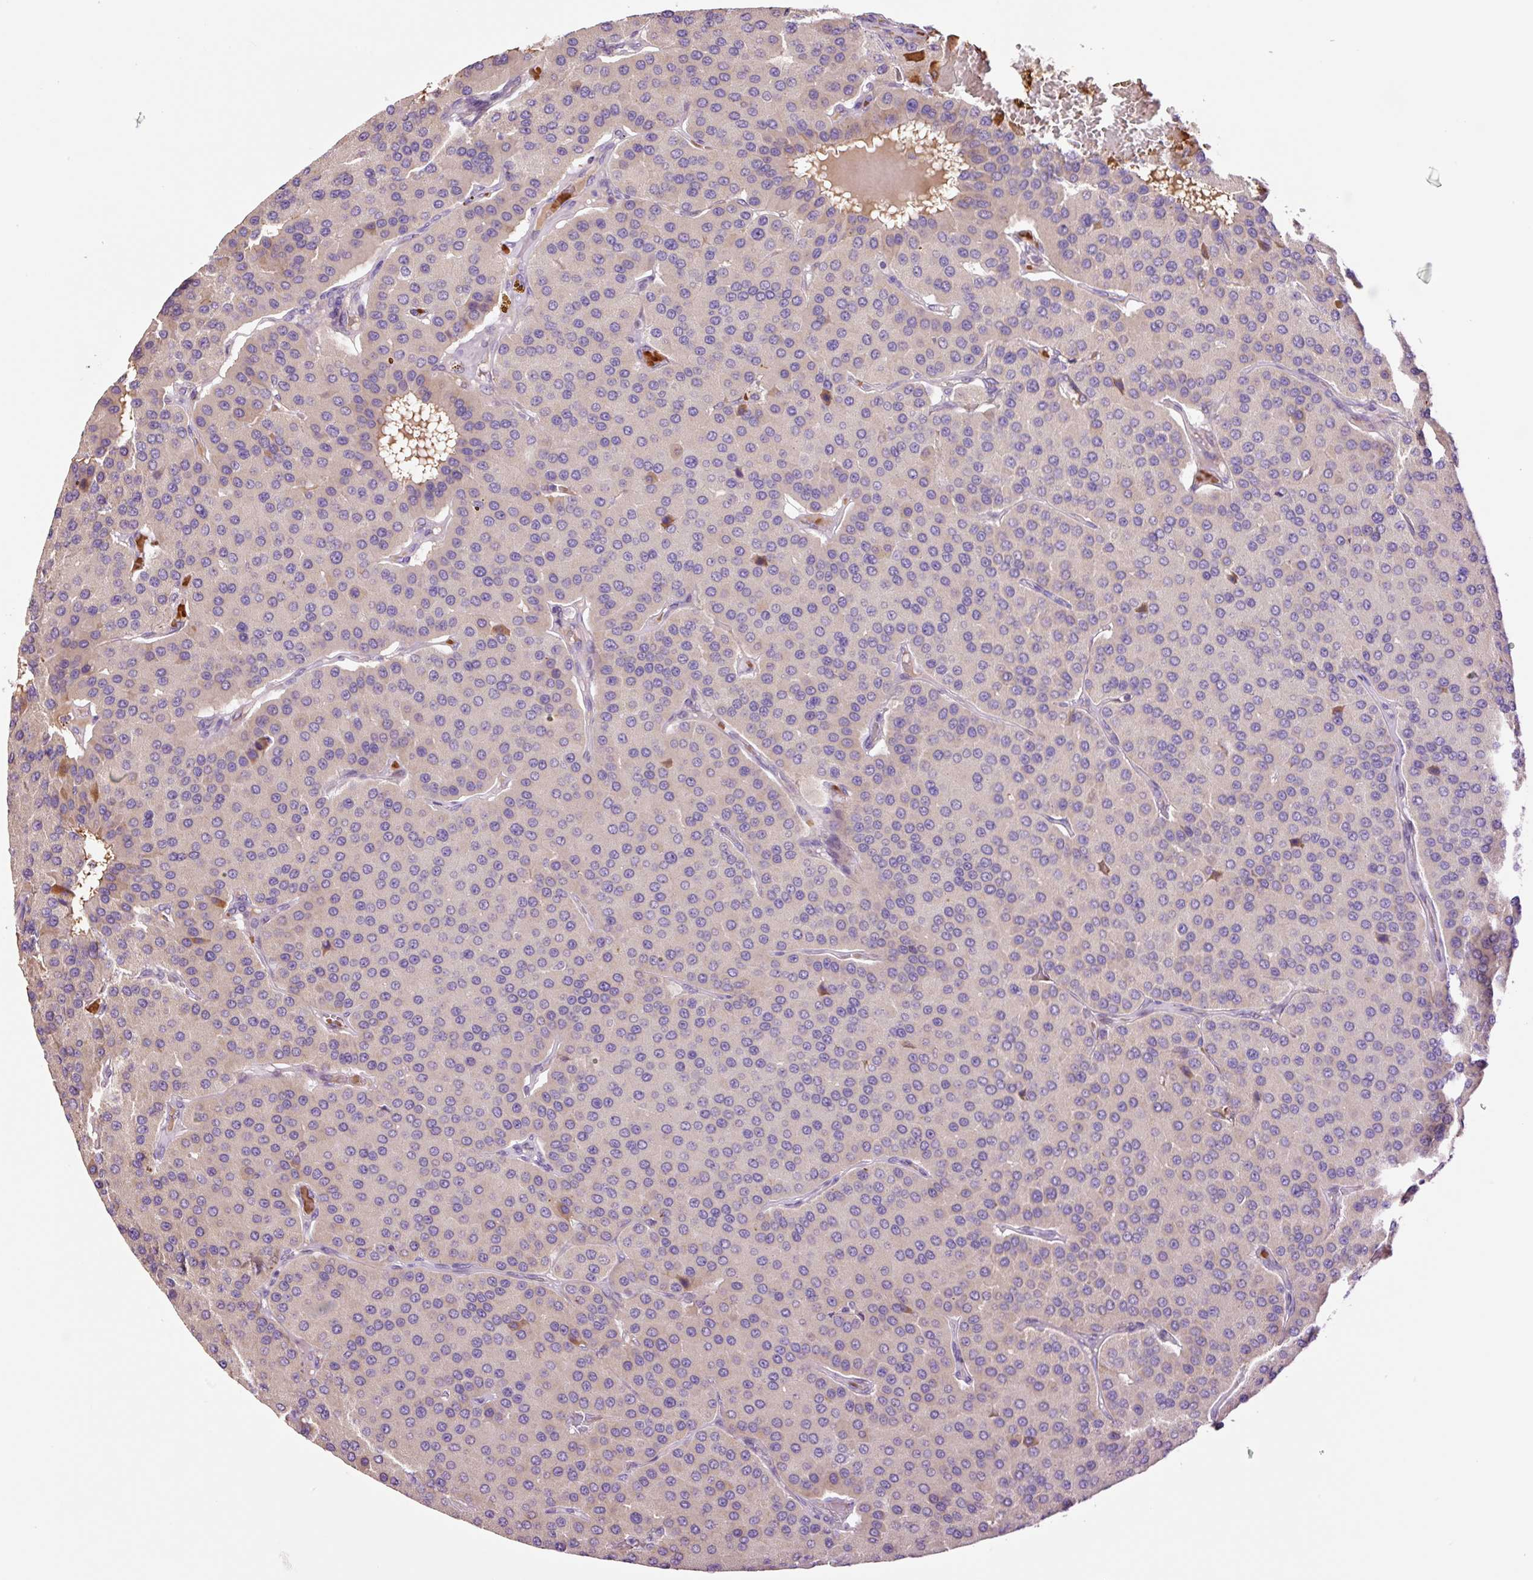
{"staining": {"intensity": "negative", "quantity": "none", "location": "none"}, "tissue": "parathyroid gland", "cell_type": "Glandular cells", "image_type": "normal", "snomed": [{"axis": "morphology", "description": "Normal tissue, NOS"}, {"axis": "morphology", "description": "Adenoma, NOS"}, {"axis": "topography", "description": "Parathyroid gland"}], "caption": "High magnification brightfield microscopy of normal parathyroid gland stained with DAB (3,3'-diaminobenzidine) (brown) and counterstained with hematoxylin (blue): glandular cells show no significant expression. (Immunohistochemistry, brightfield microscopy, high magnification).", "gene": "TMEM235", "patient": {"sex": "female", "age": 86}}